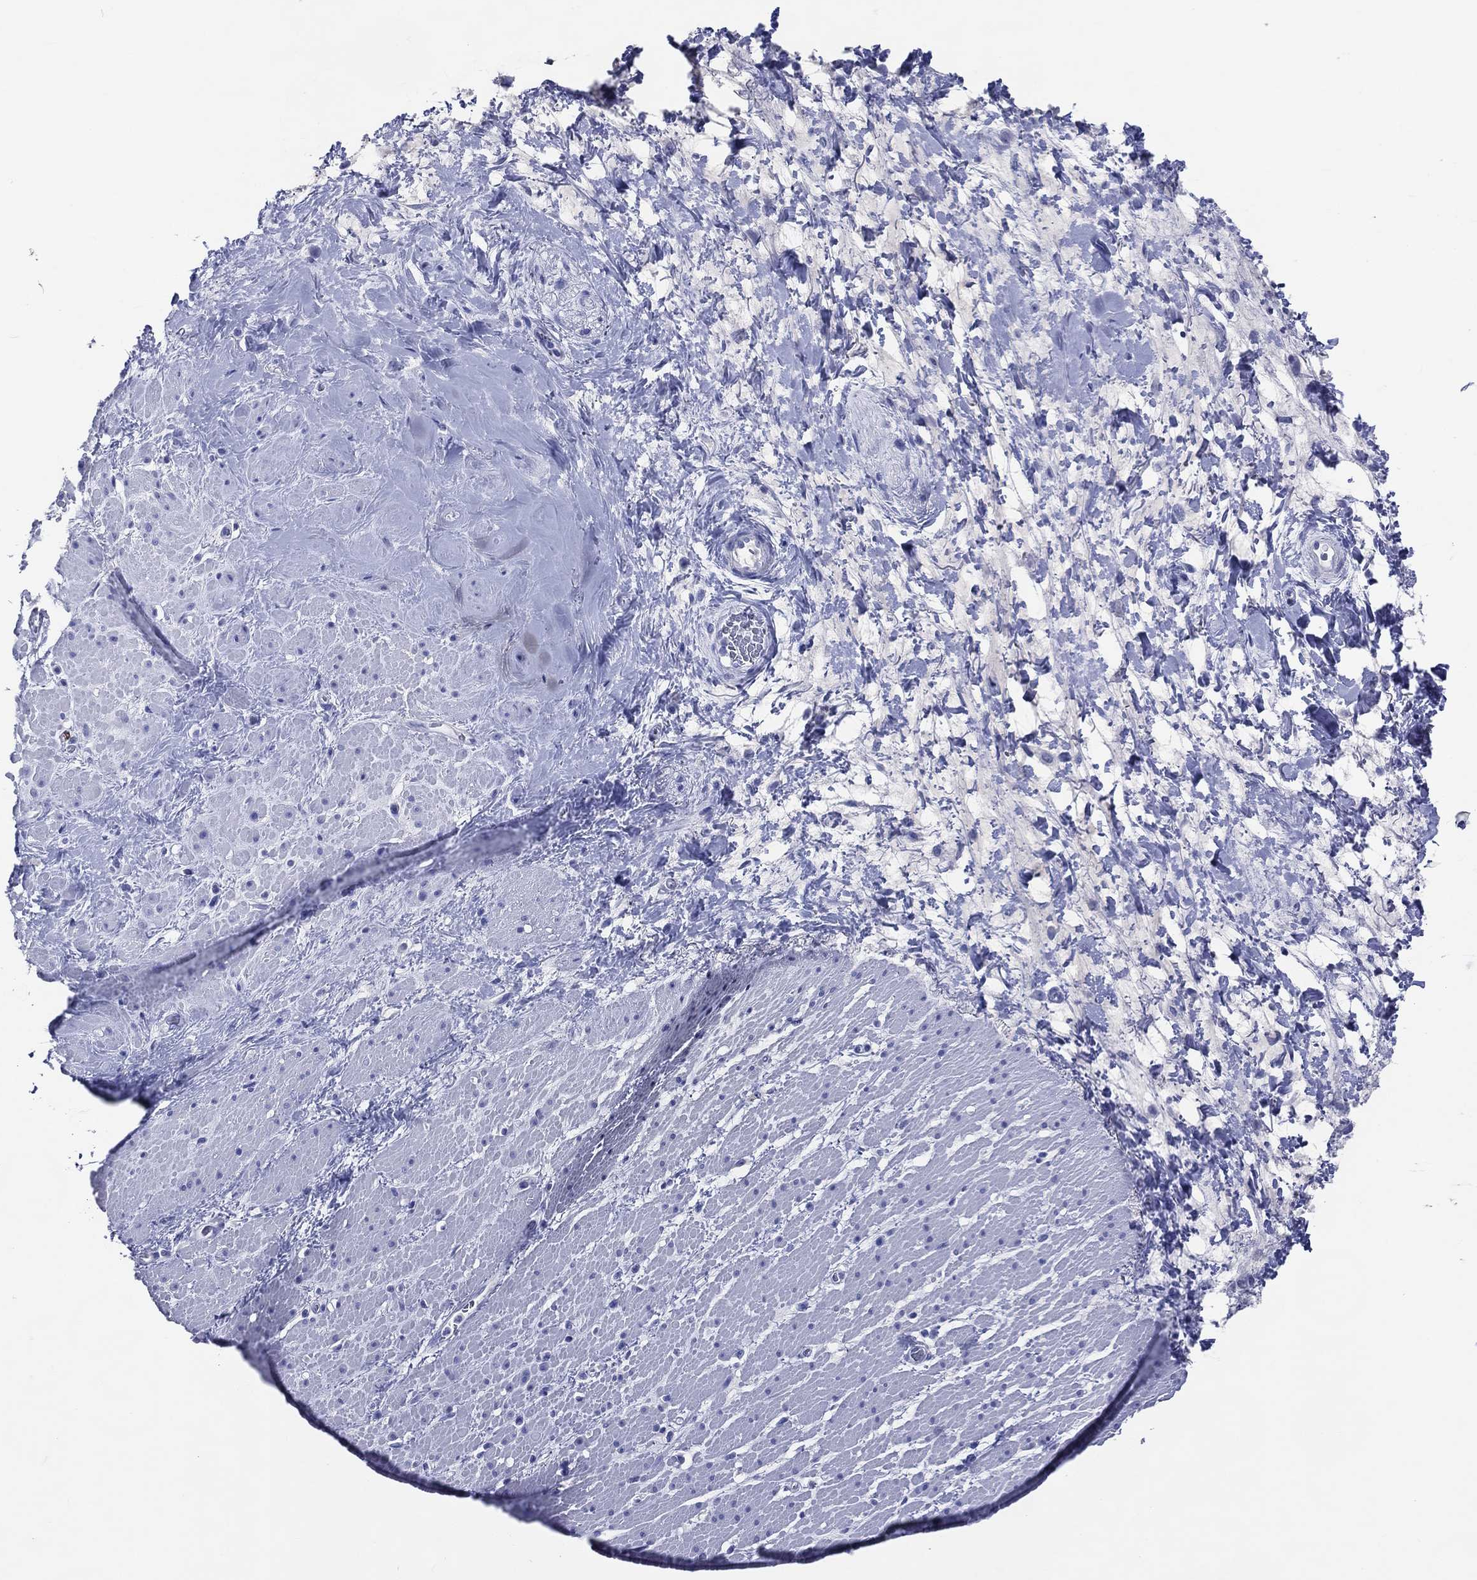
{"staining": {"intensity": "negative", "quantity": "none", "location": "none"}, "tissue": "smooth muscle", "cell_type": "Smooth muscle cells", "image_type": "normal", "snomed": [{"axis": "morphology", "description": "Normal tissue, NOS"}, {"axis": "topography", "description": "Soft tissue"}, {"axis": "topography", "description": "Smooth muscle"}], "caption": "Immunohistochemistry (IHC) micrograph of normal smooth muscle stained for a protein (brown), which exhibits no expression in smooth muscle cells. The staining was performed using DAB (3,3'-diaminobenzidine) to visualize the protein expression in brown, while the nuclei were stained in blue with hematoxylin (Magnification: 20x).", "gene": "ACE2", "patient": {"sex": "male", "age": 72}}